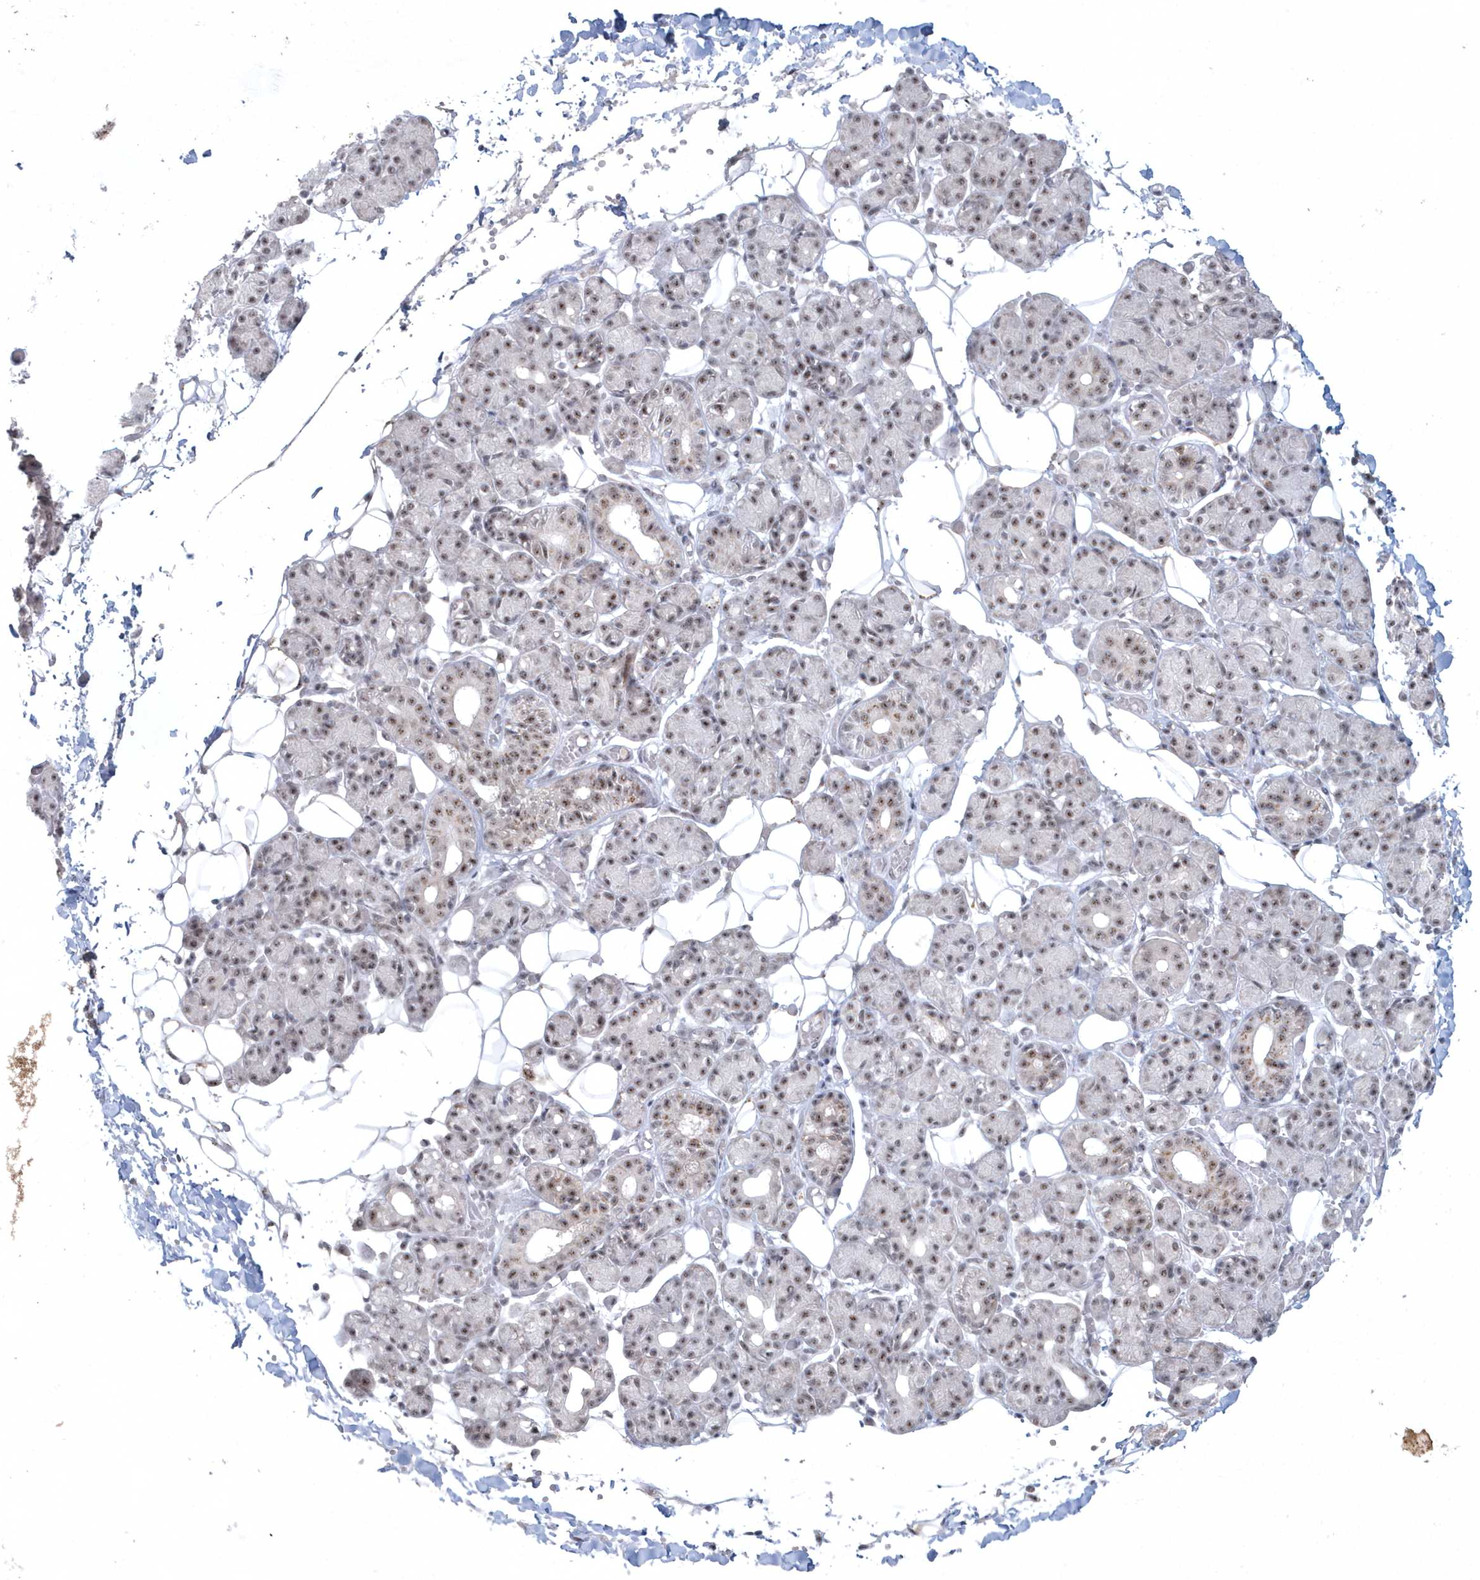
{"staining": {"intensity": "weak", "quantity": "25%-75%", "location": "nuclear"}, "tissue": "salivary gland", "cell_type": "Glandular cells", "image_type": "normal", "snomed": [{"axis": "morphology", "description": "Normal tissue, NOS"}, {"axis": "topography", "description": "Salivary gland"}], "caption": "The photomicrograph exhibits immunohistochemical staining of benign salivary gland. There is weak nuclear staining is identified in approximately 25%-75% of glandular cells.", "gene": "KDM6B", "patient": {"sex": "male", "age": 63}}